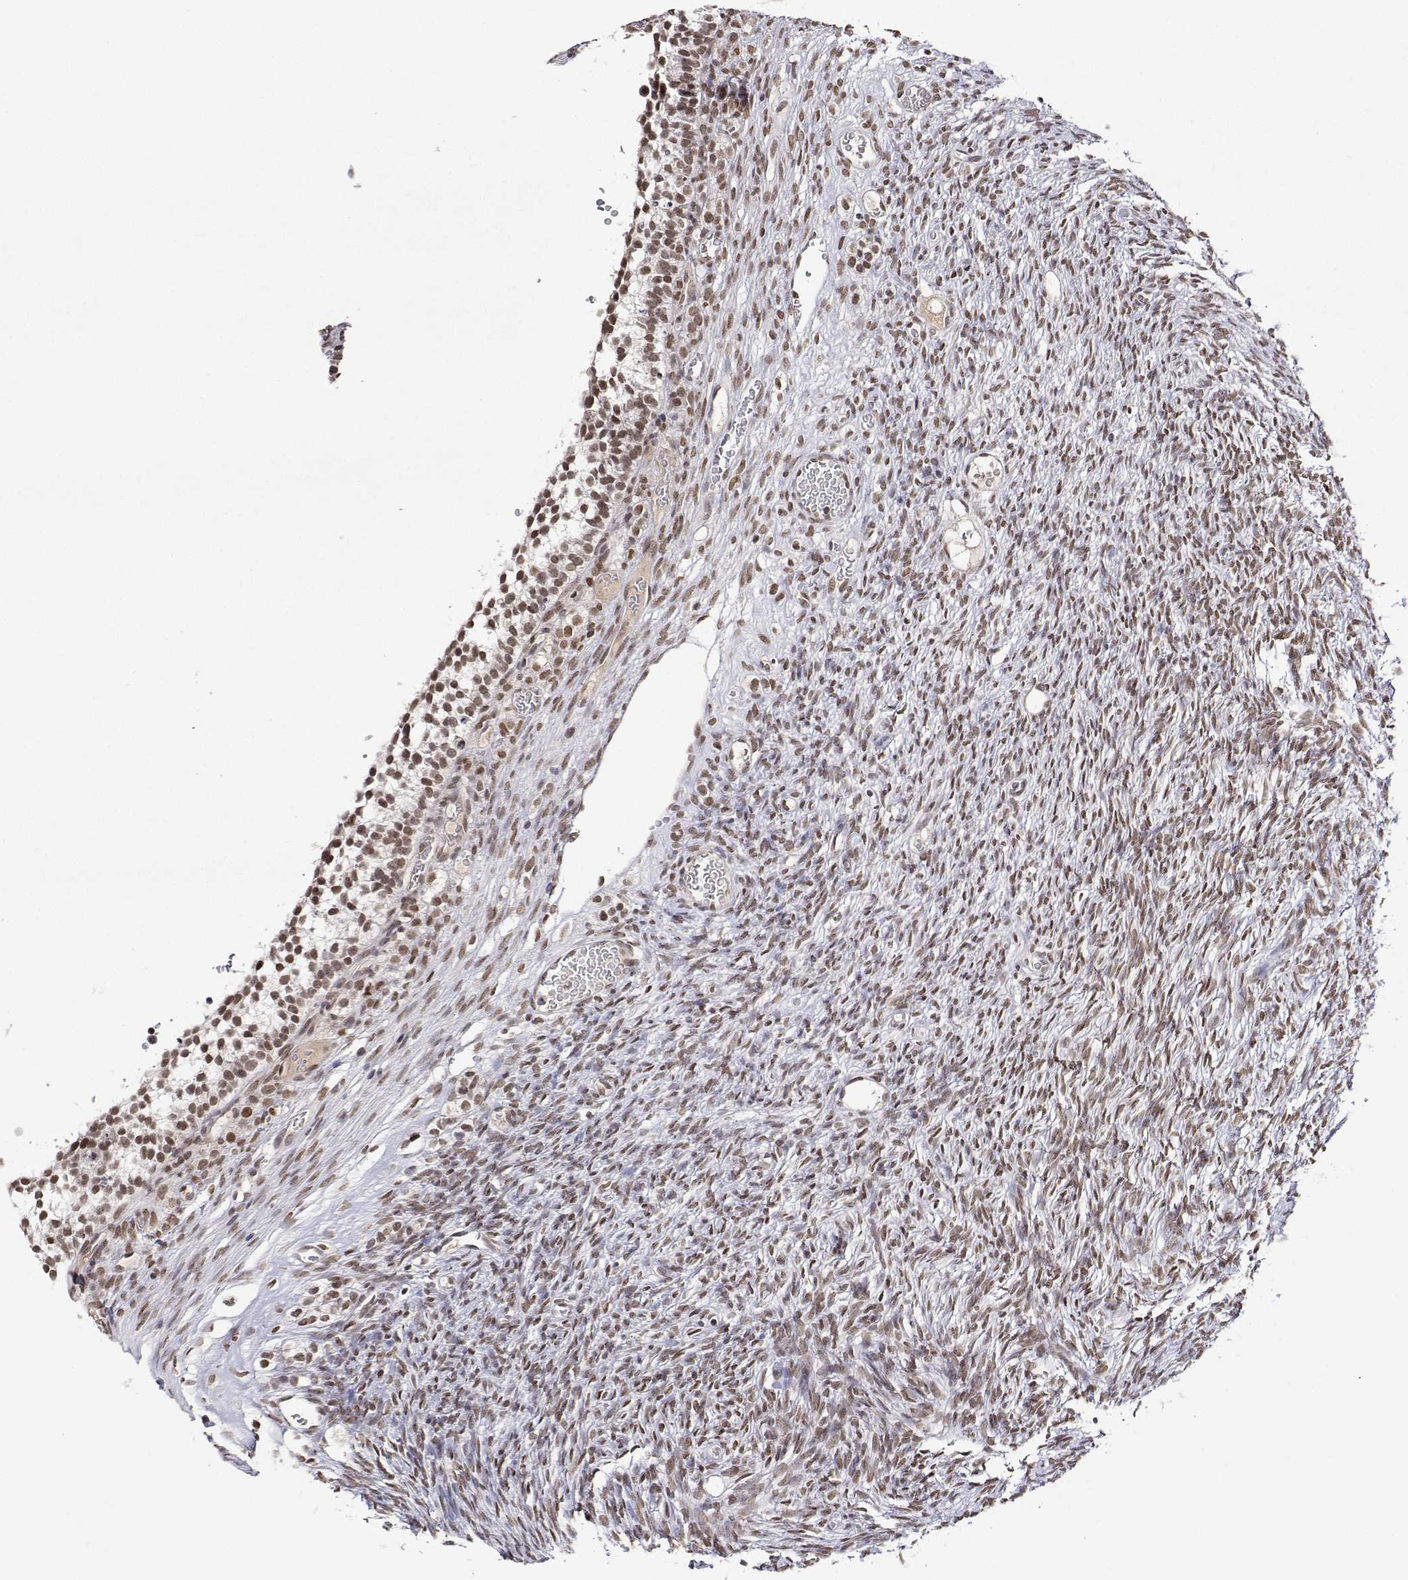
{"staining": {"intensity": "moderate", "quantity": ">75%", "location": "nuclear"}, "tissue": "ovary", "cell_type": "Ovarian stroma cells", "image_type": "normal", "snomed": [{"axis": "morphology", "description": "Normal tissue, NOS"}, {"axis": "topography", "description": "Ovary"}], "caption": "The micrograph shows staining of benign ovary, revealing moderate nuclear protein staining (brown color) within ovarian stroma cells. (Stains: DAB in brown, nuclei in blue, Microscopy: brightfield microscopy at high magnification).", "gene": "XPC", "patient": {"sex": "female", "age": 34}}